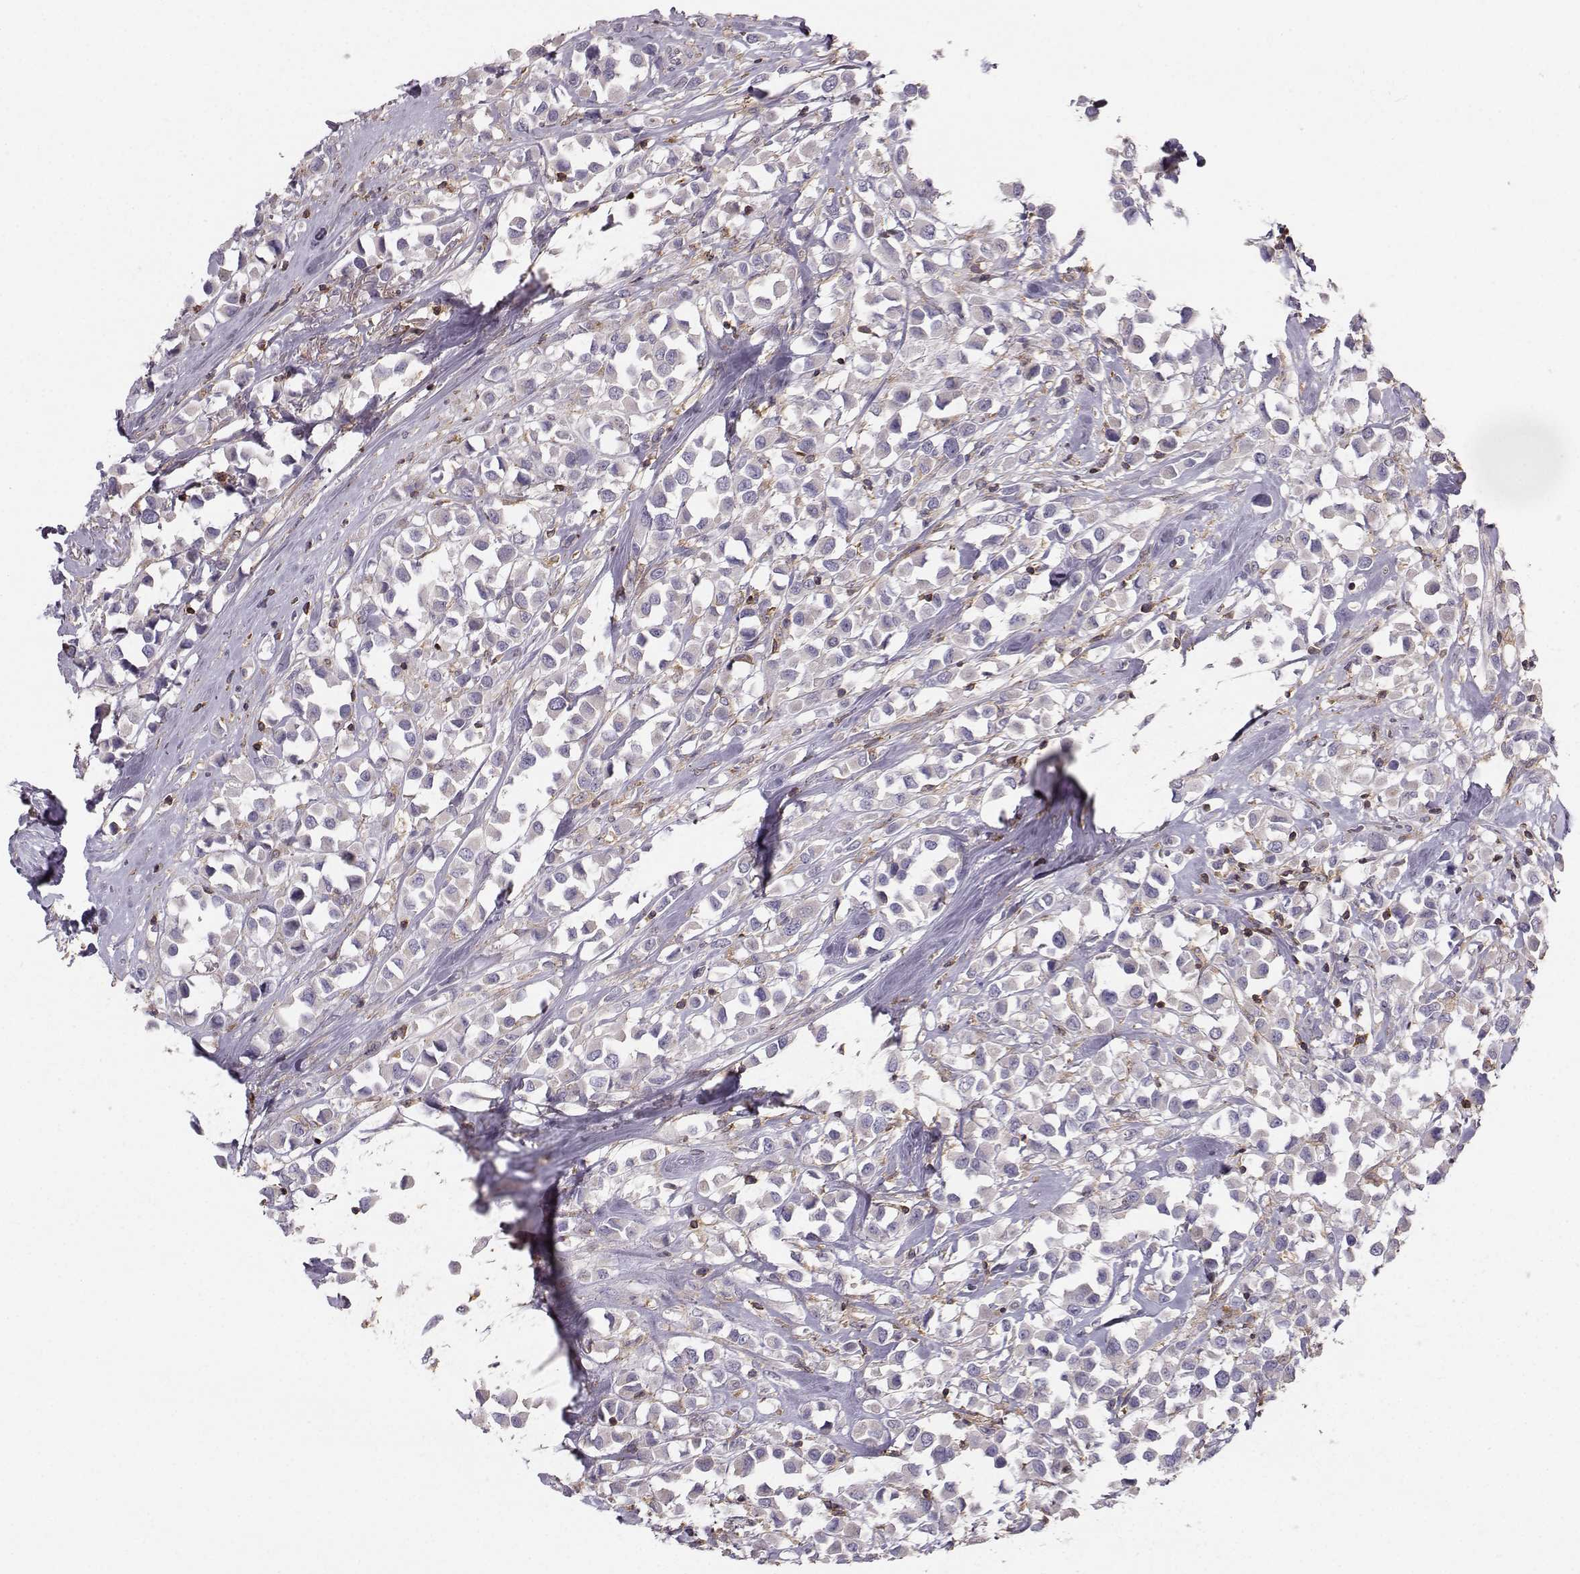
{"staining": {"intensity": "negative", "quantity": "none", "location": "none"}, "tissue": "breast cancer", "cell_type": "Tumor cells", "image_type": "cancer", "snomed": [{"axis": "morphology", "description": "Duct carcinoma"}, {"axis": "topography", "description": "Breast"}], "caption": "Tumor cells are negative for protein expression in human breast cancer.", "gene": "ZBTB32", "patient": {"sex": "female", "age": 61}}